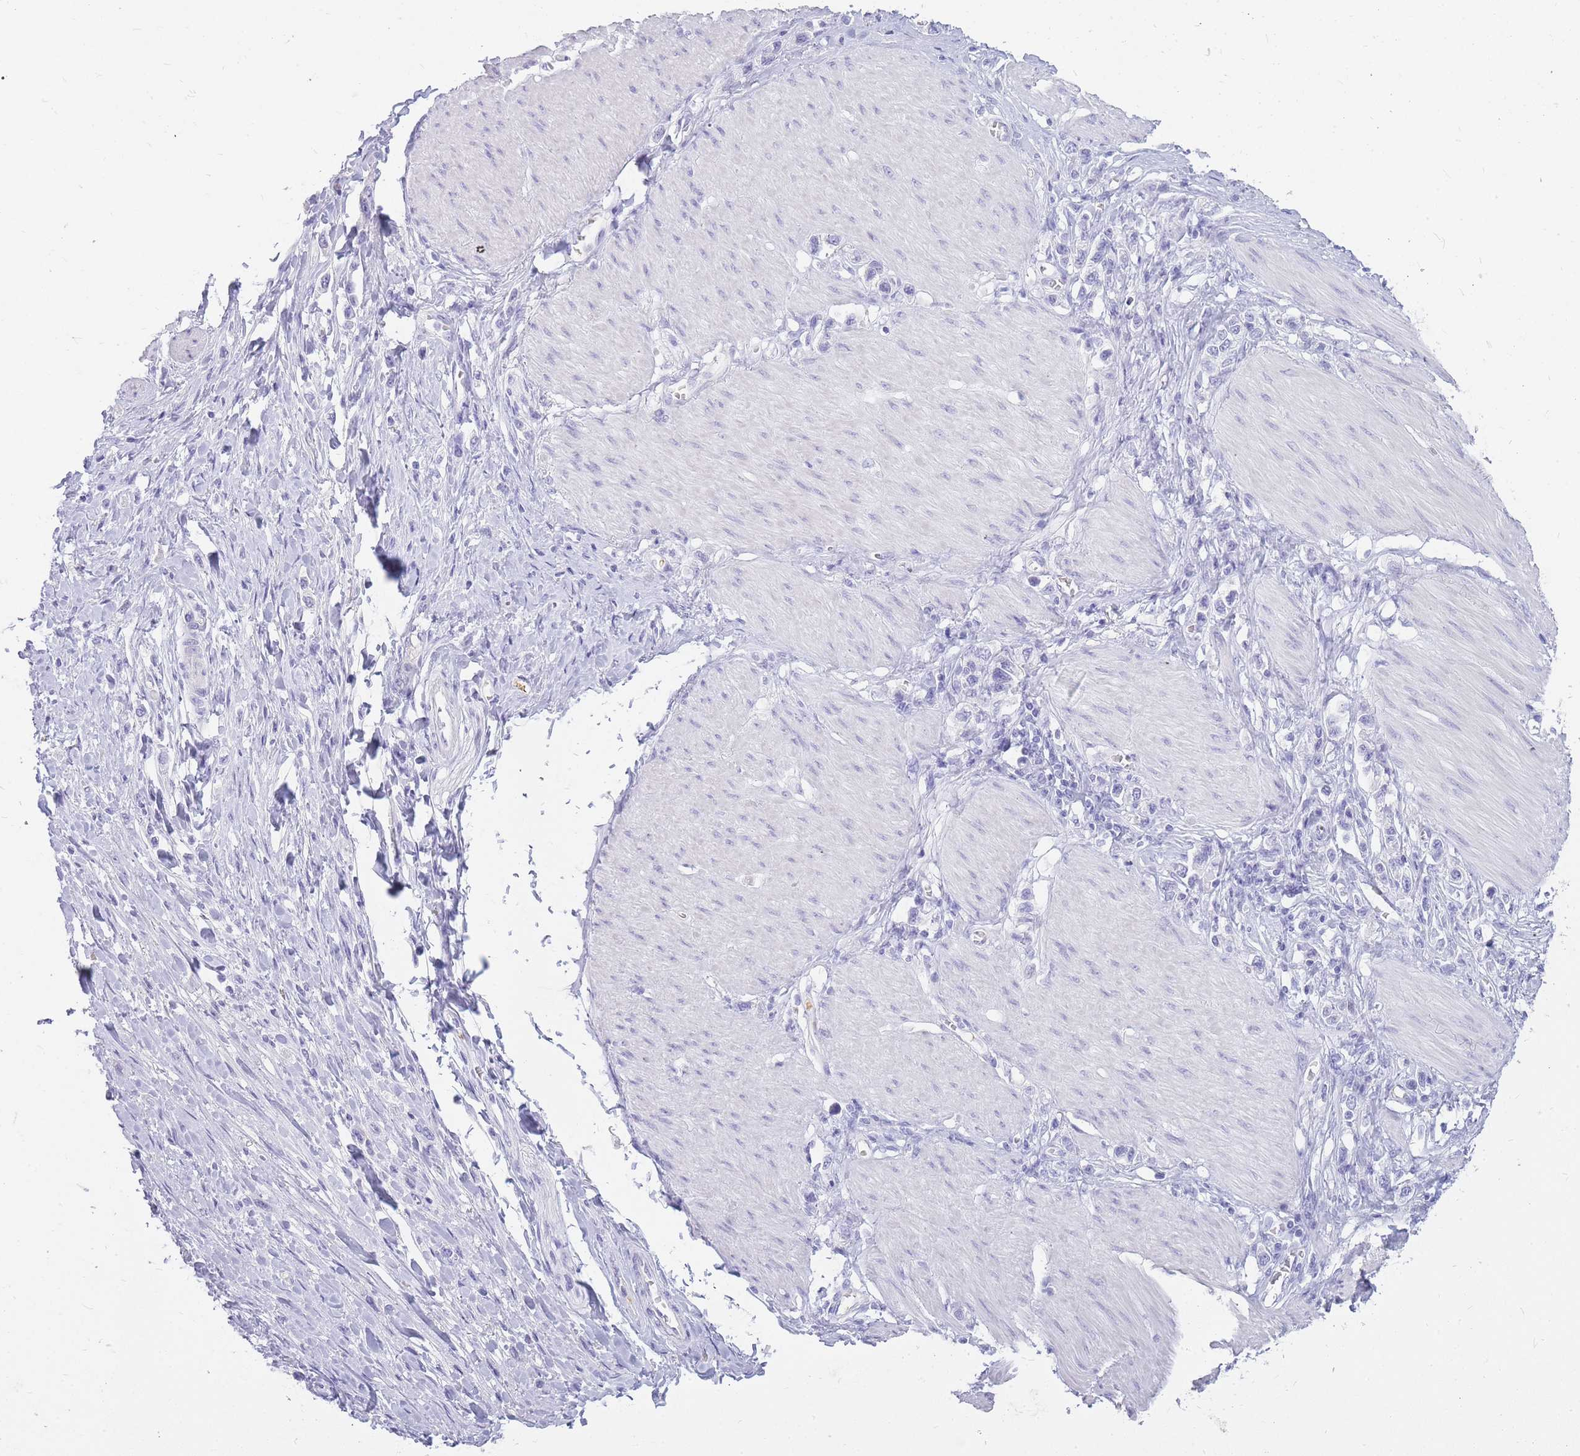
{"staining": {"intensity": "negative", "quantity": "none", "location": "none"}, "tissue": "stomach cancer", "cell_type": "Tumor cells", "image_type": "cancer", "snomed": [{"axis": "morphology", "description": "Adenocarcinoma, NOS"}, {"axis": "topography", "description": "Stomach"}], "caption": "Protein analysis of stomach cancer shows no significant staining in tumor cells.", "gene": "INS", "patient": {"sex": "female", "age": 65}}